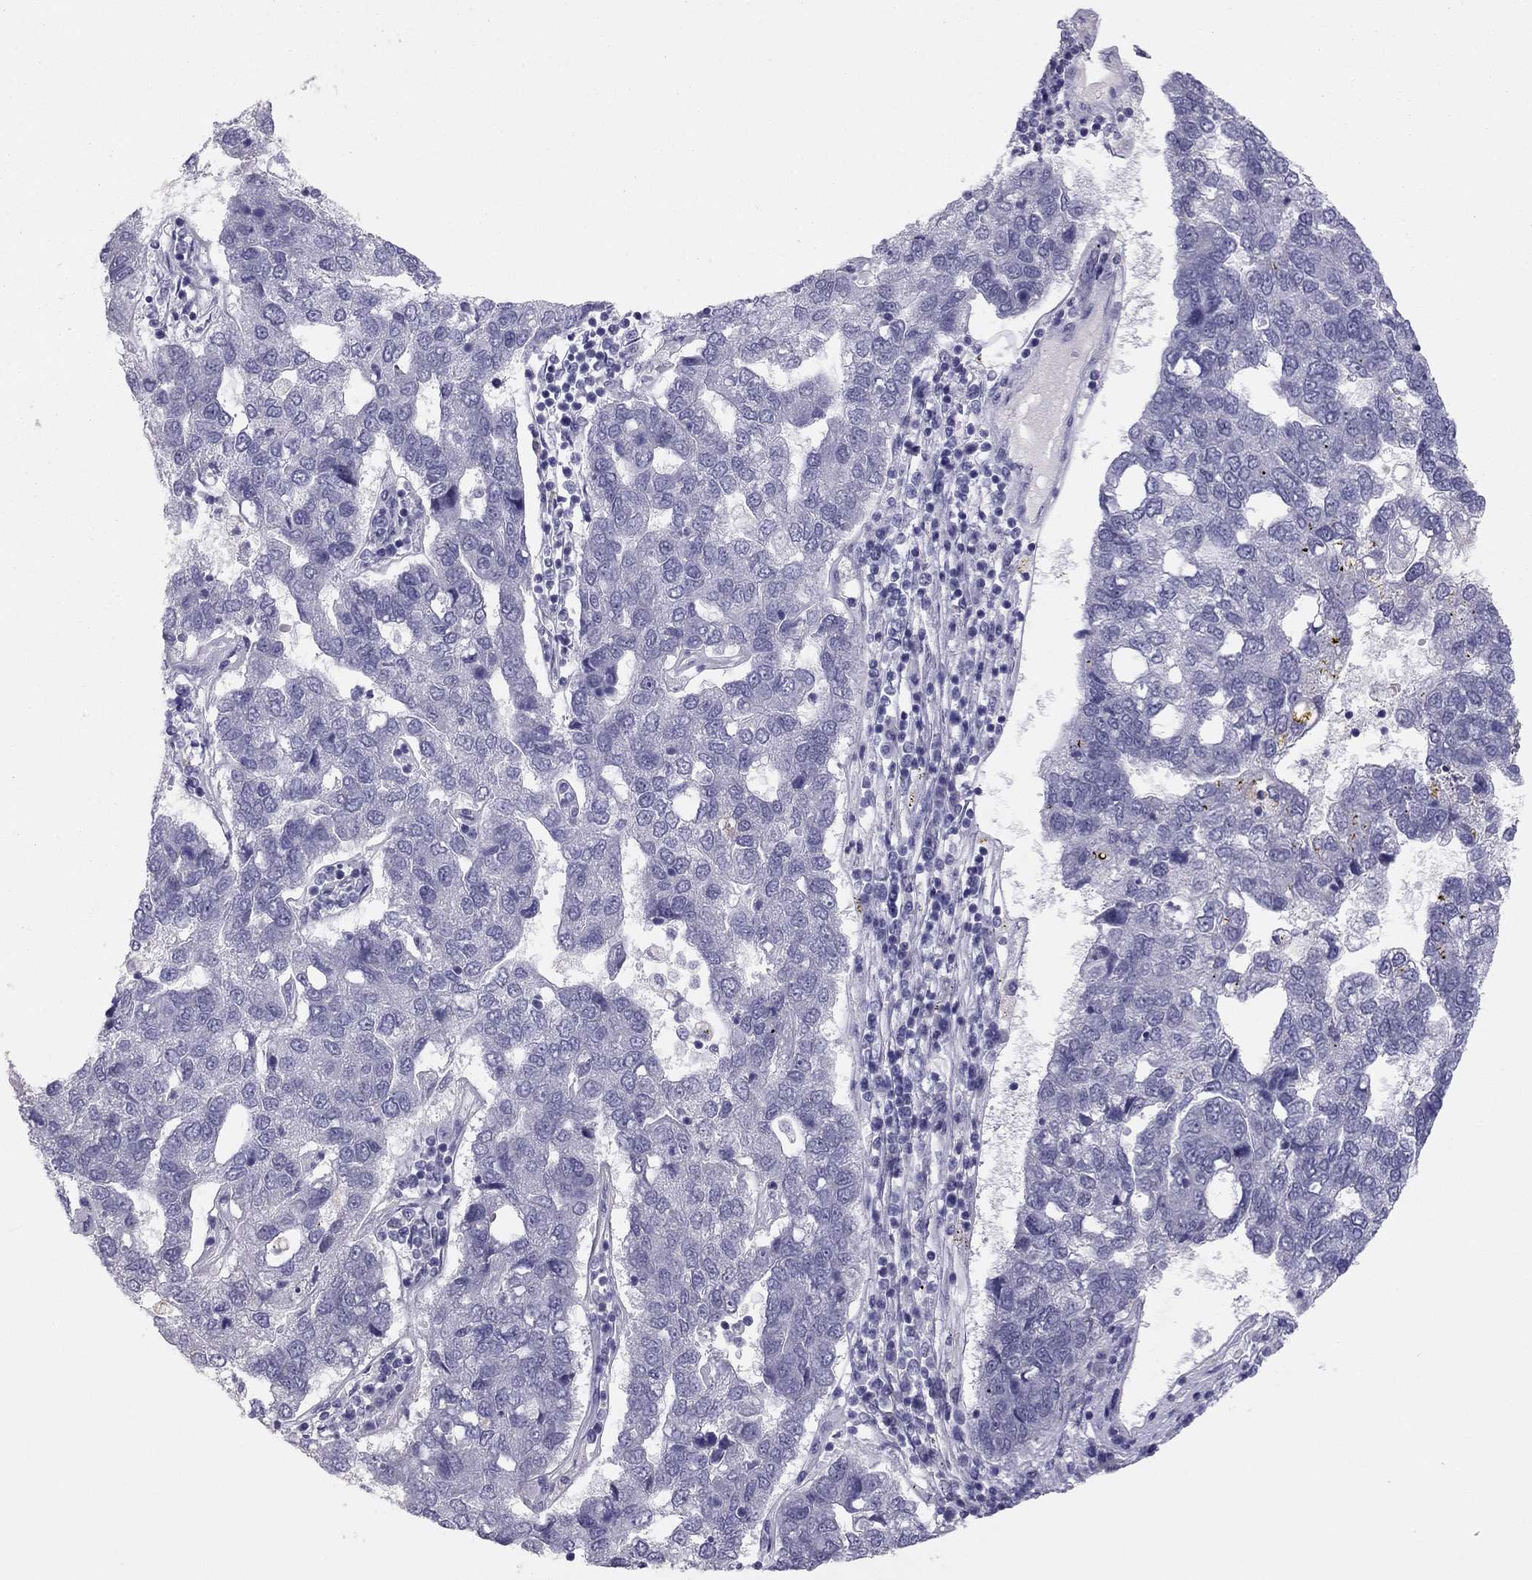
{"staining": {"intensity": "negative", "quantity": "none", "location": "none"}, "tissue": "pancreatic cancer", "cell_type": "Tumor cells", "image_type": "cancer", "snomed": [{"axis": "morphology", "description": "Adenocarcinoma, NOS"}, {"axis": "topography", "description": "Pancreas"}], "caption": "This image is of adenocarcinoma (pancreatic) stained with immunohistochemistry (IHC) to label a protein in brown with the nuclei are counter-stained blue. There is no staining in tumor cells.", "gene": "ADORA2A", "patient": {"sex": "female", "age": 61}}